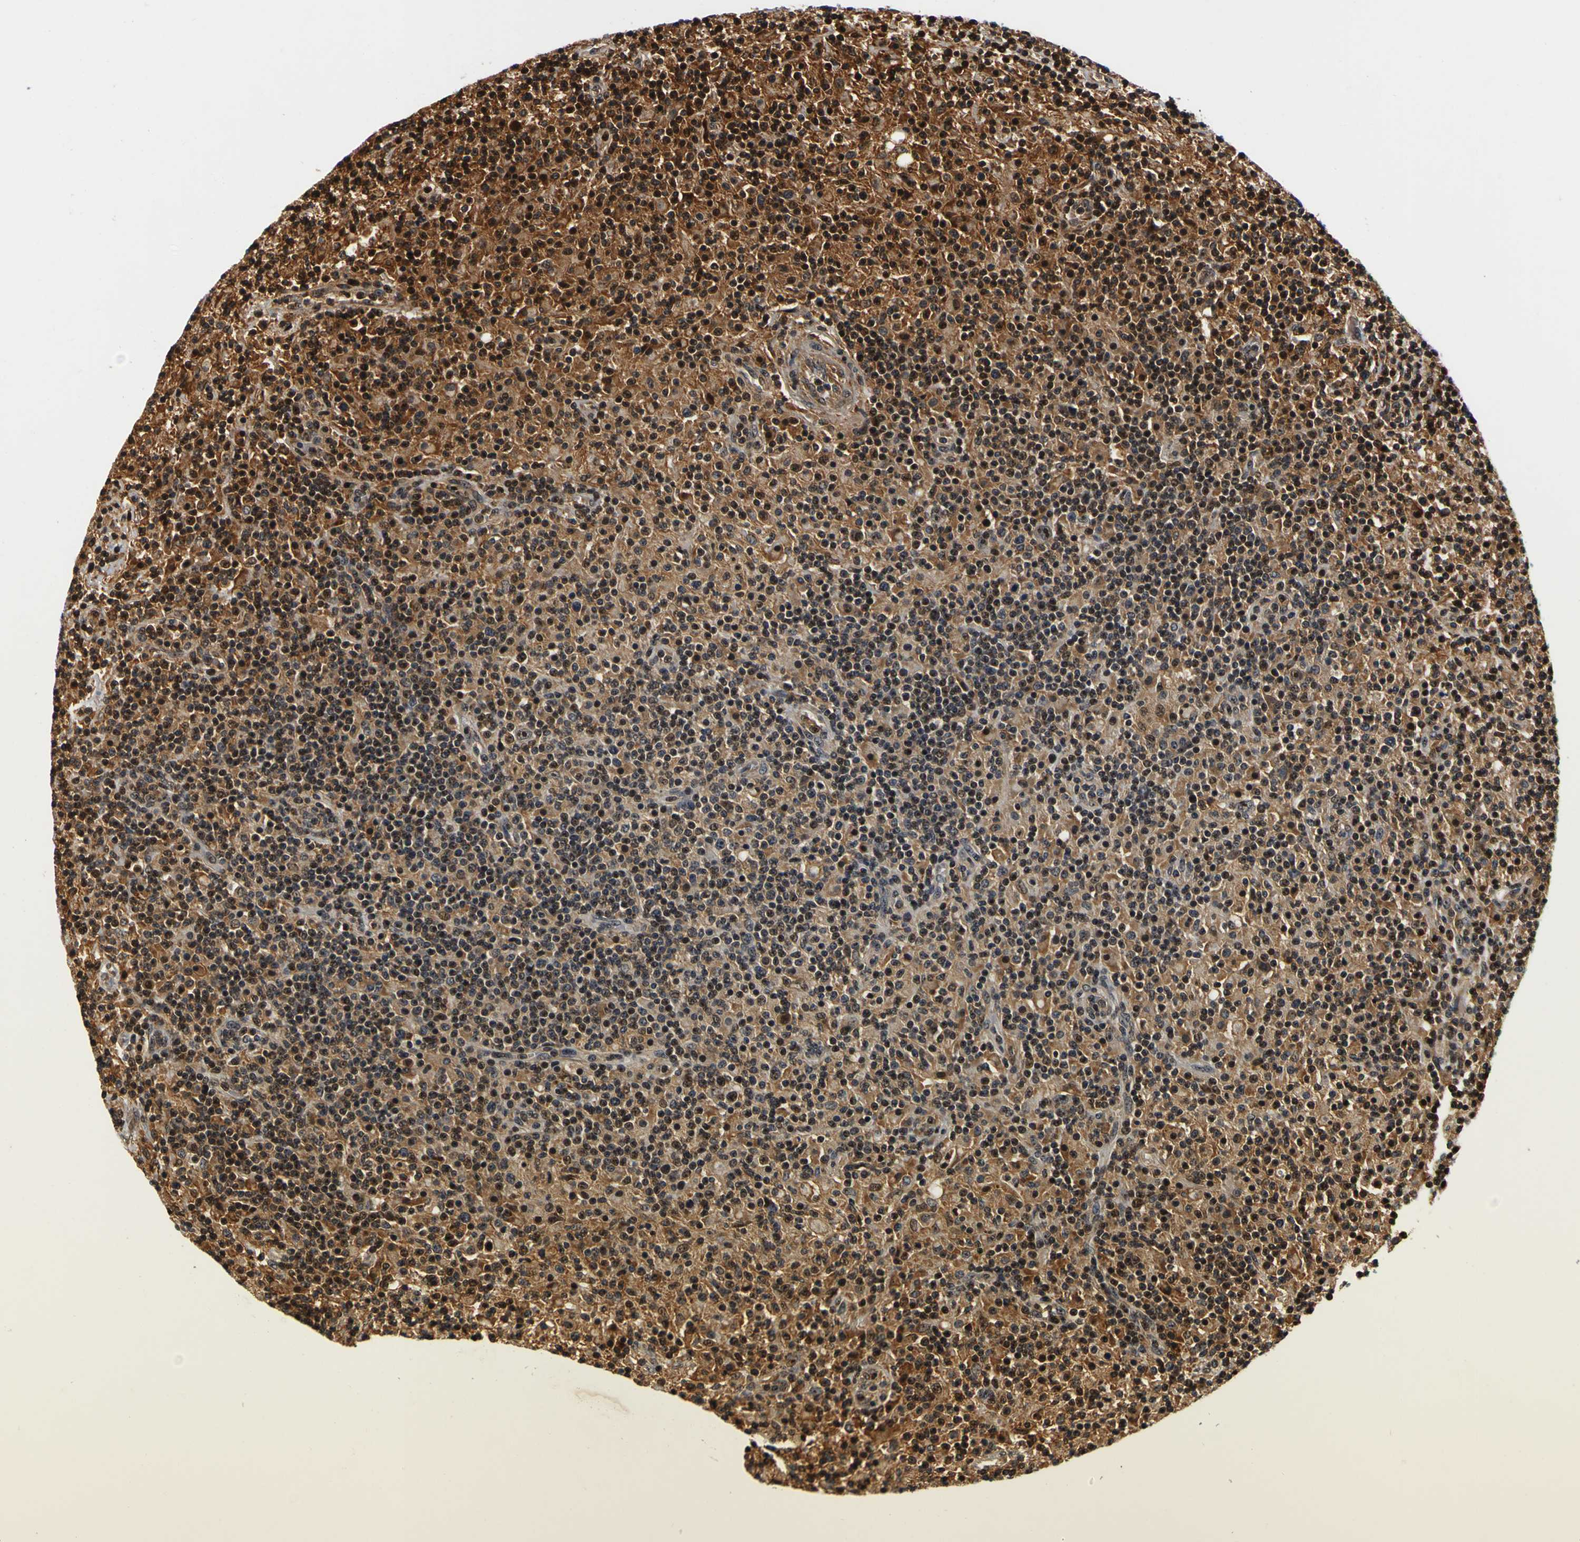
{"staining": {"intensity": "strong", "quantity": ">75%", "location": "cytoplasmic/membranous,nuclear"}, "tissue": "lymphoma", "cell_type": "Tumor cells", "image_type": "cancer", "snomed": [{"axis": "morphology", "description": "Hodgkin's disease, NOS"}, {"axis": "topography", "description": "Lymph node"}], "caption": "Lymphoma stained with DAB immunohistochemistry (IHC) shows high levels of strong cytoplasmic/membranous and nuclear positivity in about >75% of tumor cells. Immunohistochemistry (ihc) stains the protein in brown and the nuclei are stained blue.", "gene": "LRP4", "patient": {"sex": "male", "age": 70}}